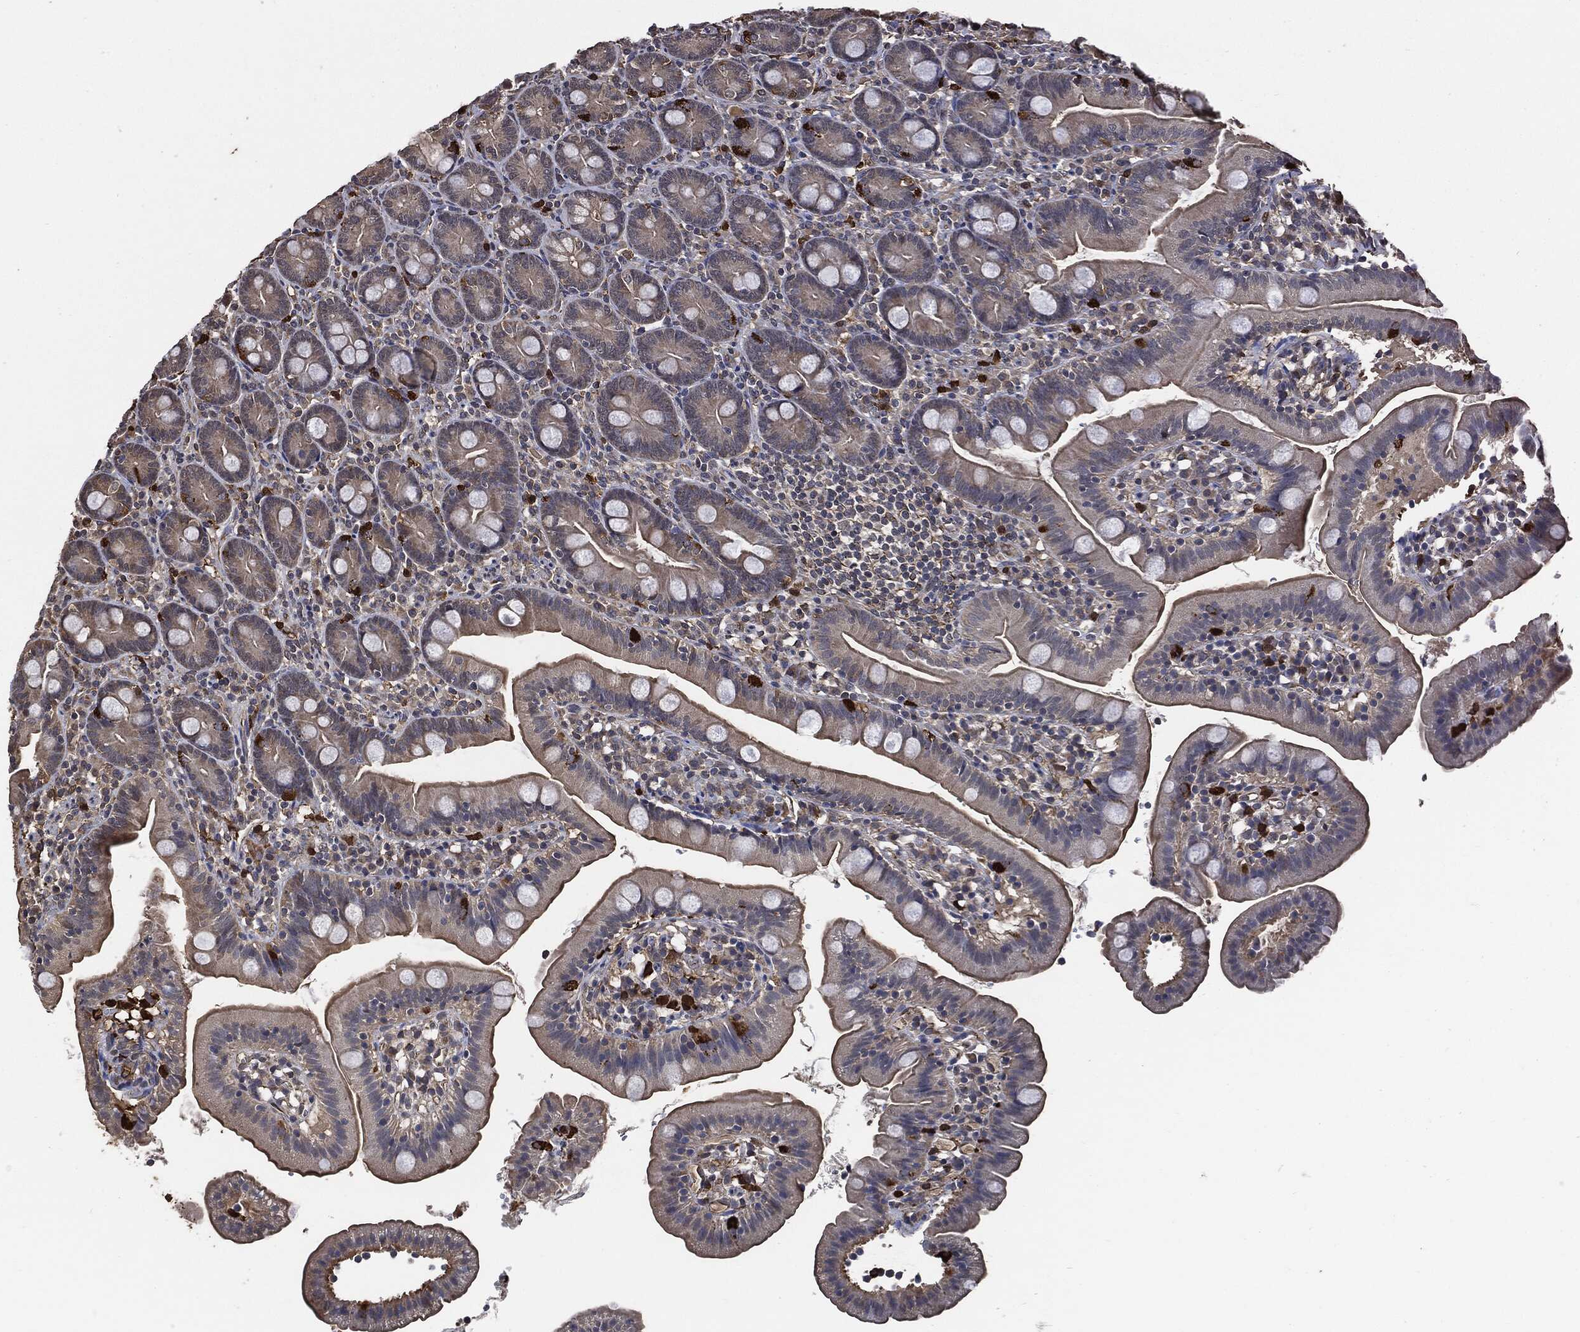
{"staining": {"intensity": "moderate", "quantity": "<25%", "location": "cytoplasmic/membranous"}, "tissue": "duodenum", "cell_type": "Glandular cells", "image_type": "normal", "snomed": [{"axis": "morphology", "description": "Normal tissue, NOS"}, {"axis": "topography", "description": "Duodenum"}], "caption": "Protein staining shows moderate cytoplasmic/membranous positivity in about <25% of glandular cells in normal duodenum.", "gene": "S100A9", "patient": {"sex": "female", "age": 67}}